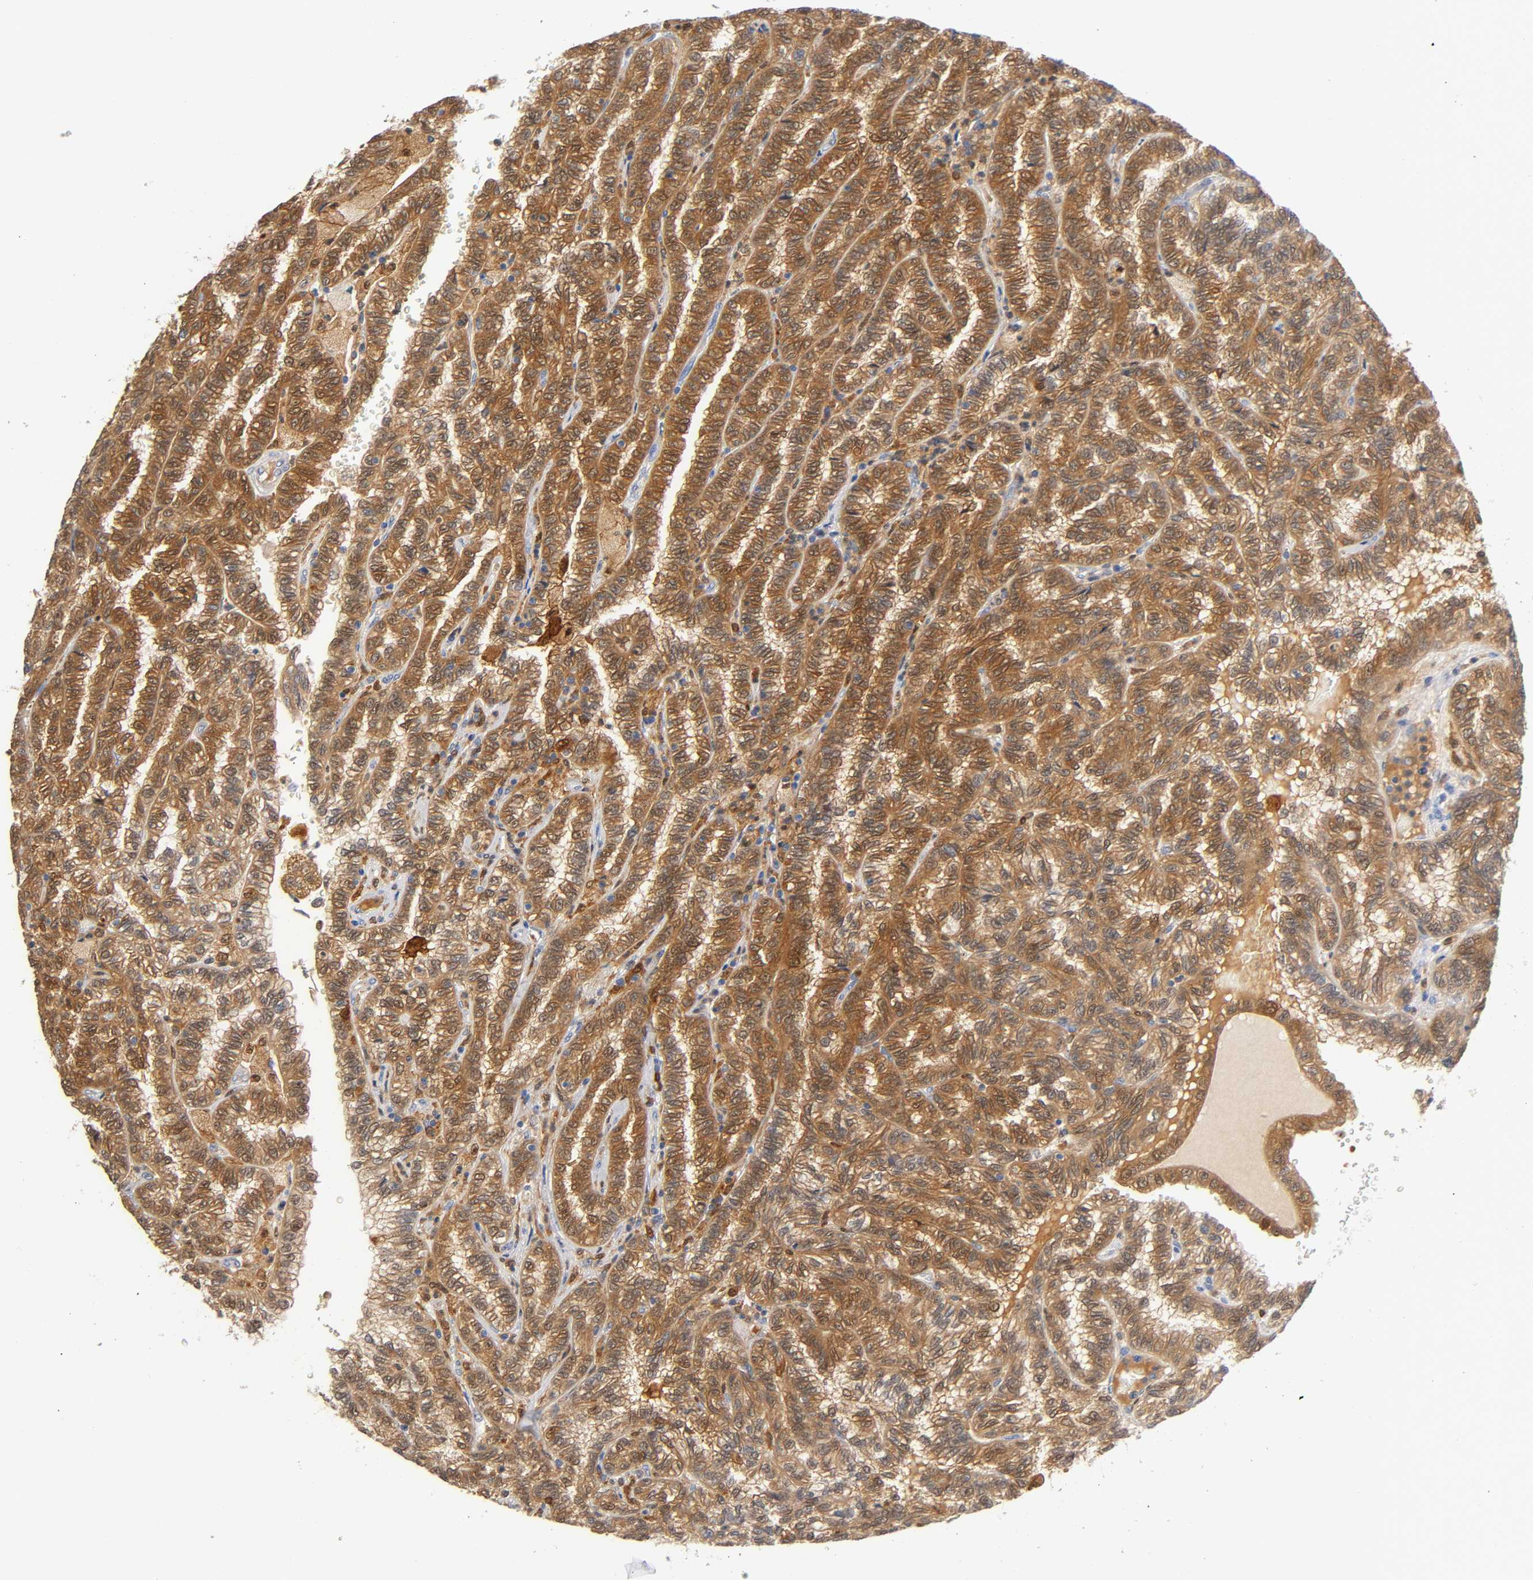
{"staining": {"intensity": "moderate", "quantity": "25%-75%", "location": "cytoplasmic/membranous,nuclear"}, "tissue": "renal cancer", "cell_type": "Tumor cells", "image_type": "cancer", "snomed": [{"axis": "morphology", "description": "Inflammation, NOS"}, {"axis": "morphology", "description": "Adenocarcinoma, NOS"}, {"axis": "topography", "description": "Kidney"}], "caption": "Immunohistochemical staining of human renal adenocarcinoma exhibits medium levels of moderate cytoplasmic/membranous and nuclear staining in approximately 25%-75% of tumor cells. (DAB IHC, brown staining for protein, blue staining for nuclei).", "gene": "IL18", "patient": {"sex": "male", "age": 68}}